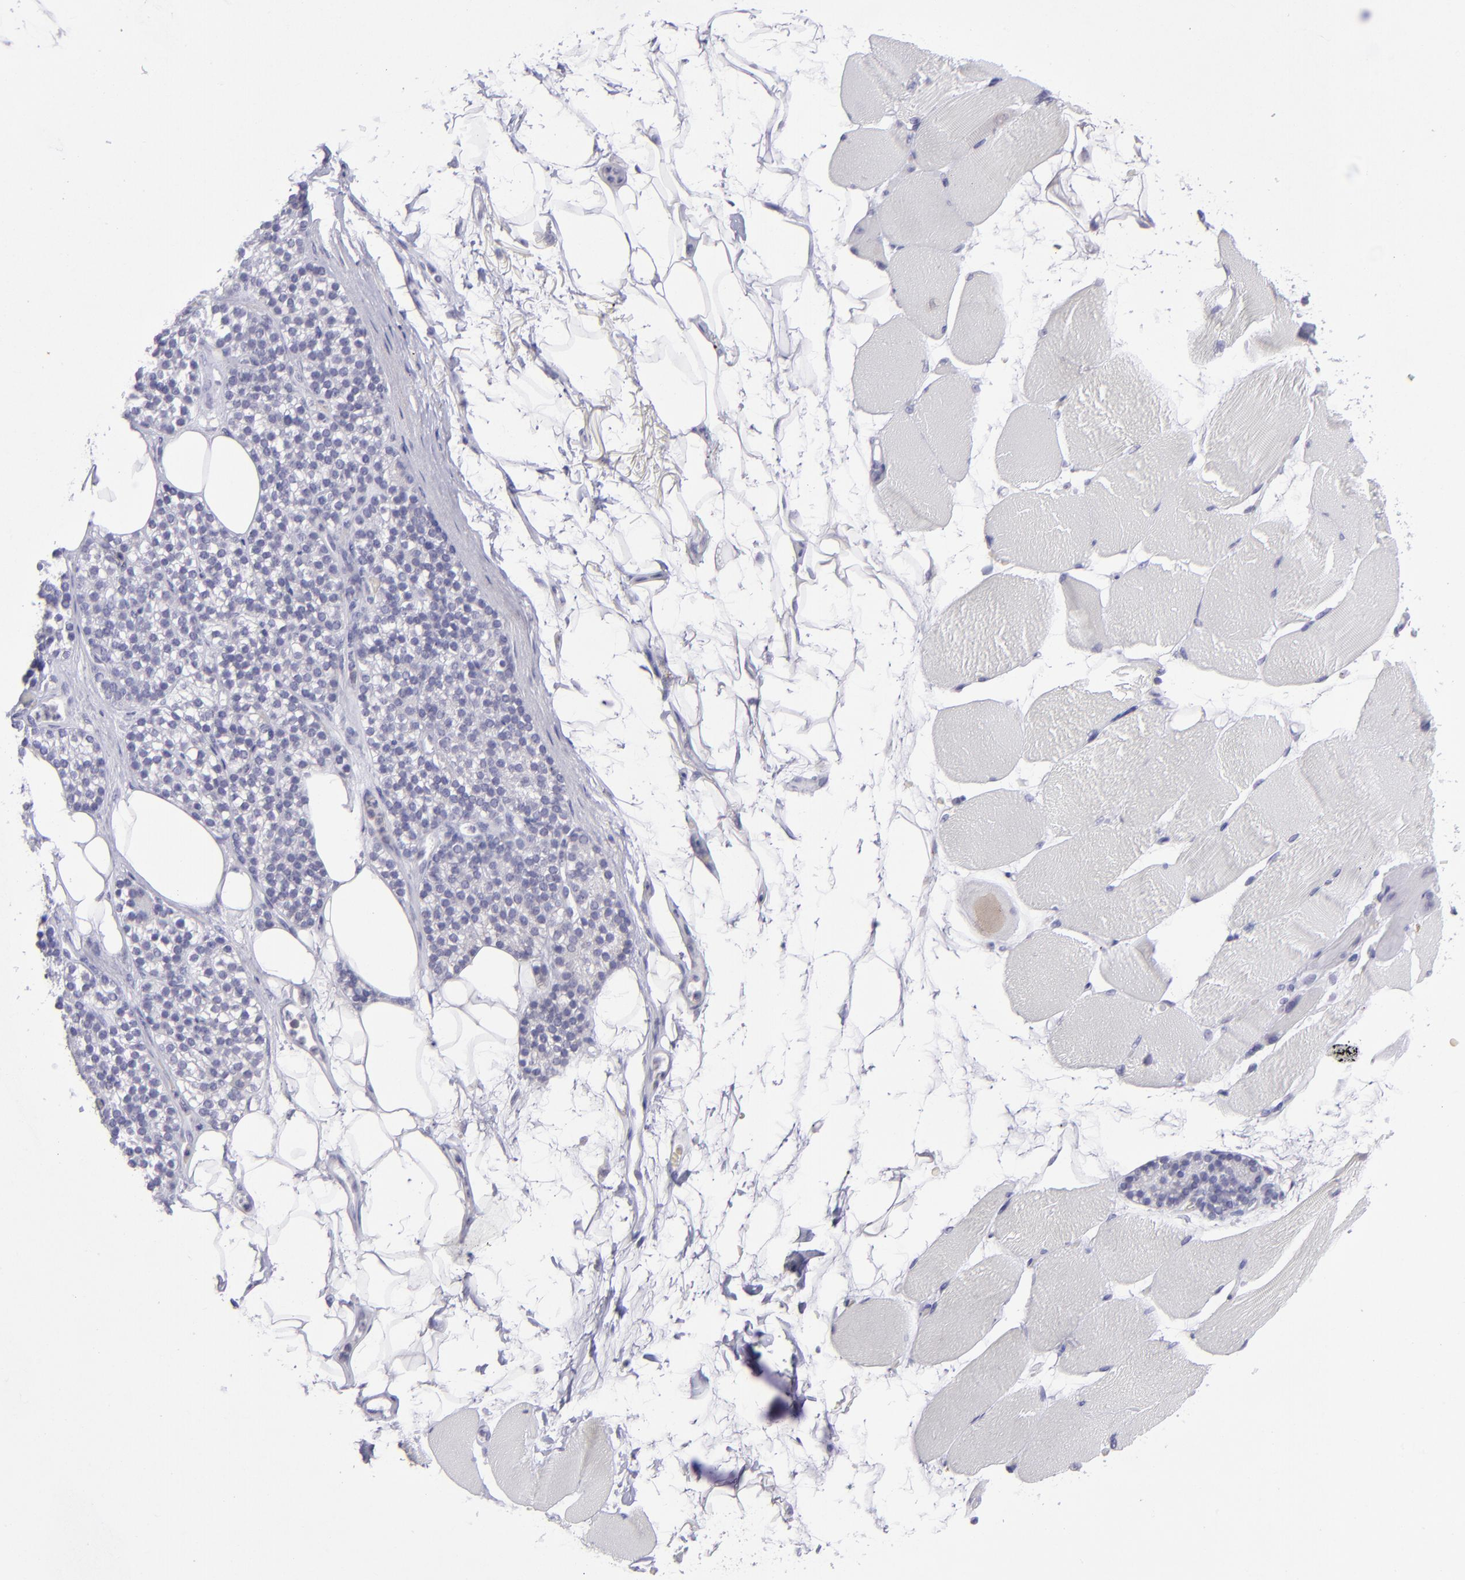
{"staining": {"intensity": "negative", "quantity": "none", "location": "none"}, "tissue": "skeletal muscle", "cell_type": "Myocytes", "image_type": "normal", "snomed": [{"axis": "morphology", "description": "Normal tissue, NOS"}, {"axis": "topography", "description": "Skeletal muscle"}, {"axis": "topography", "description": "Parathyroid gland"}], "caption": "A high-resolution image shows IHC staining of unremarkable skeletal muscle, which displays no significant positivity in myocytes. The staining is performed using DAB (3,3'-diaminobenzidine) brown chromogen with nuclei counter-stained in using hematoxylin.", "gene": "CD48", "patient": {"sex": "female", "age": 37}}